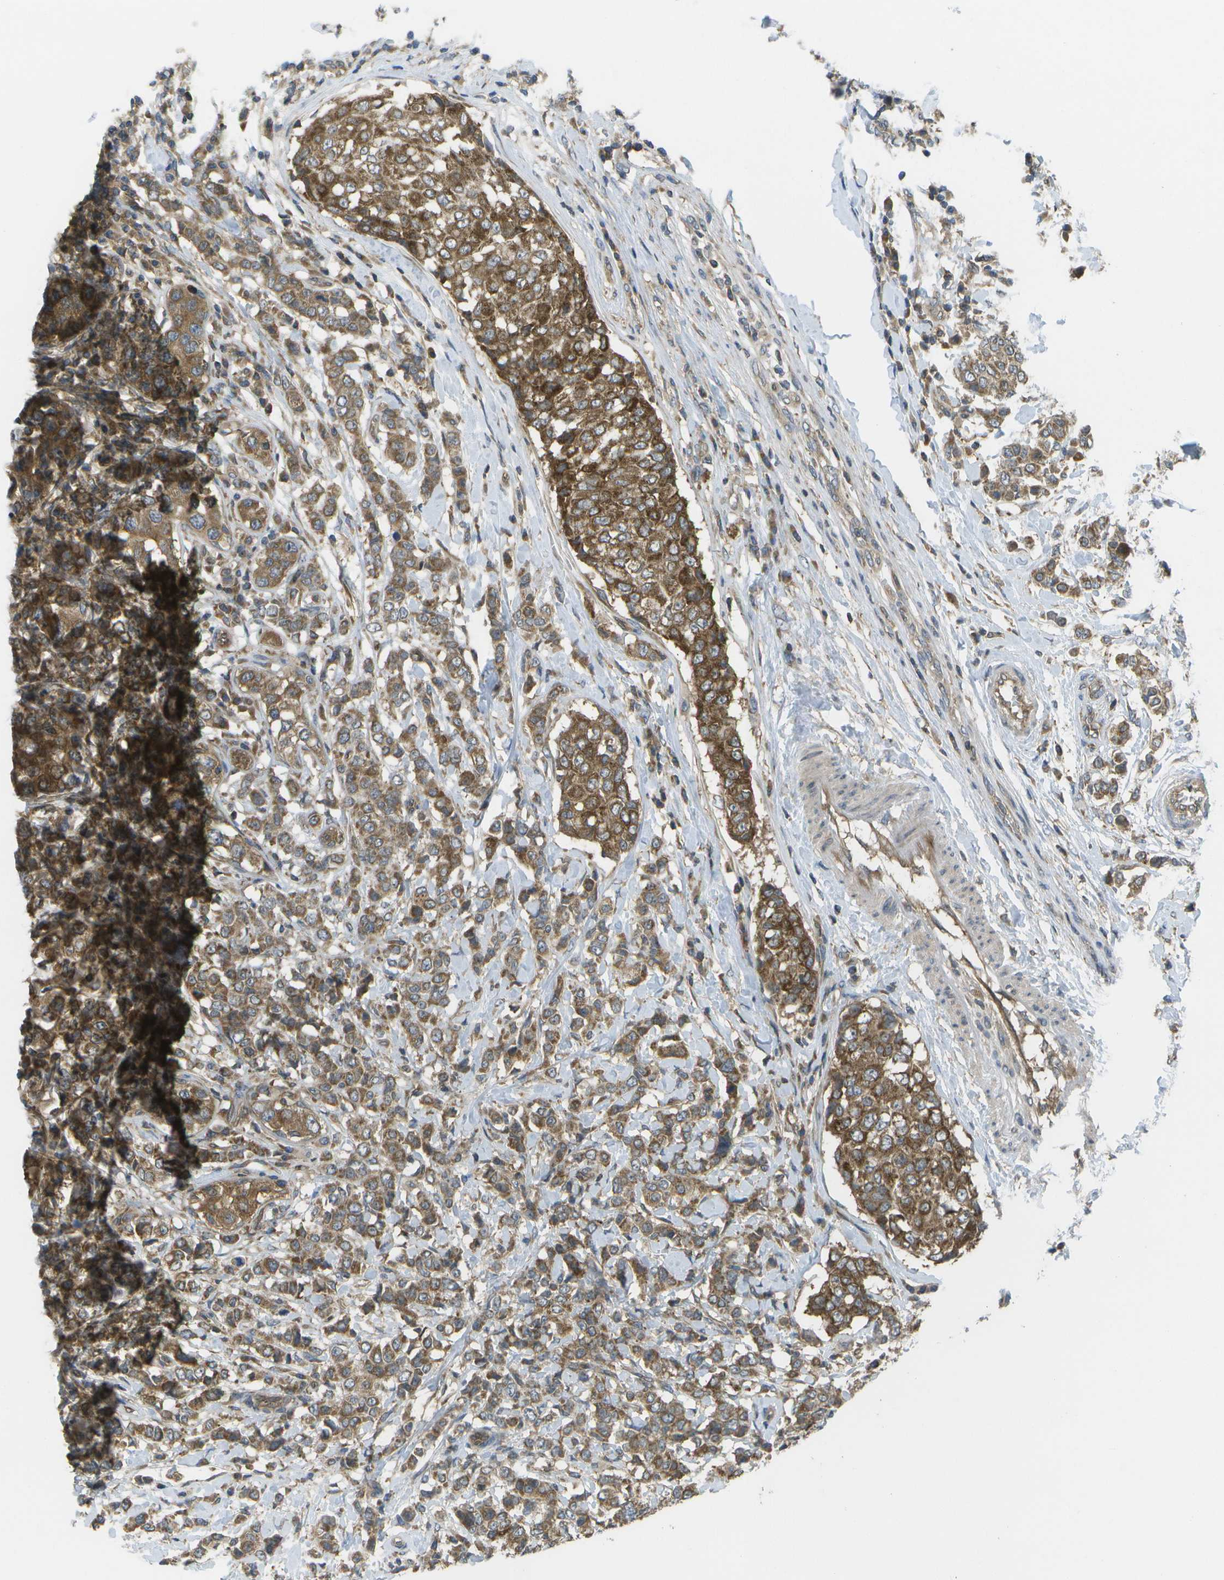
{"staining": {"intensity": "strong", "quantity": ">75%", "location": "cytoplasmic/membranous"}, "tissue": "breast cancer", "cell_type": "Tumor cells", "image_type": "cancer", "snomed": [{"axis": "morphology", "description": "Duct carcinoma"}, {"axis": "topography", "description": "Breast"}], "caption": "Protein analysis of breast cancer tissue displays strong cytoplasmic/membranous expression in about >75% of tumor cells. The staining was performed using DAB, with brown indicating positive protein expression. Nuclei are stained blue with hematoxylin.", "gene": "DPM3", "patient": {"sex": "female", "age": 27}}